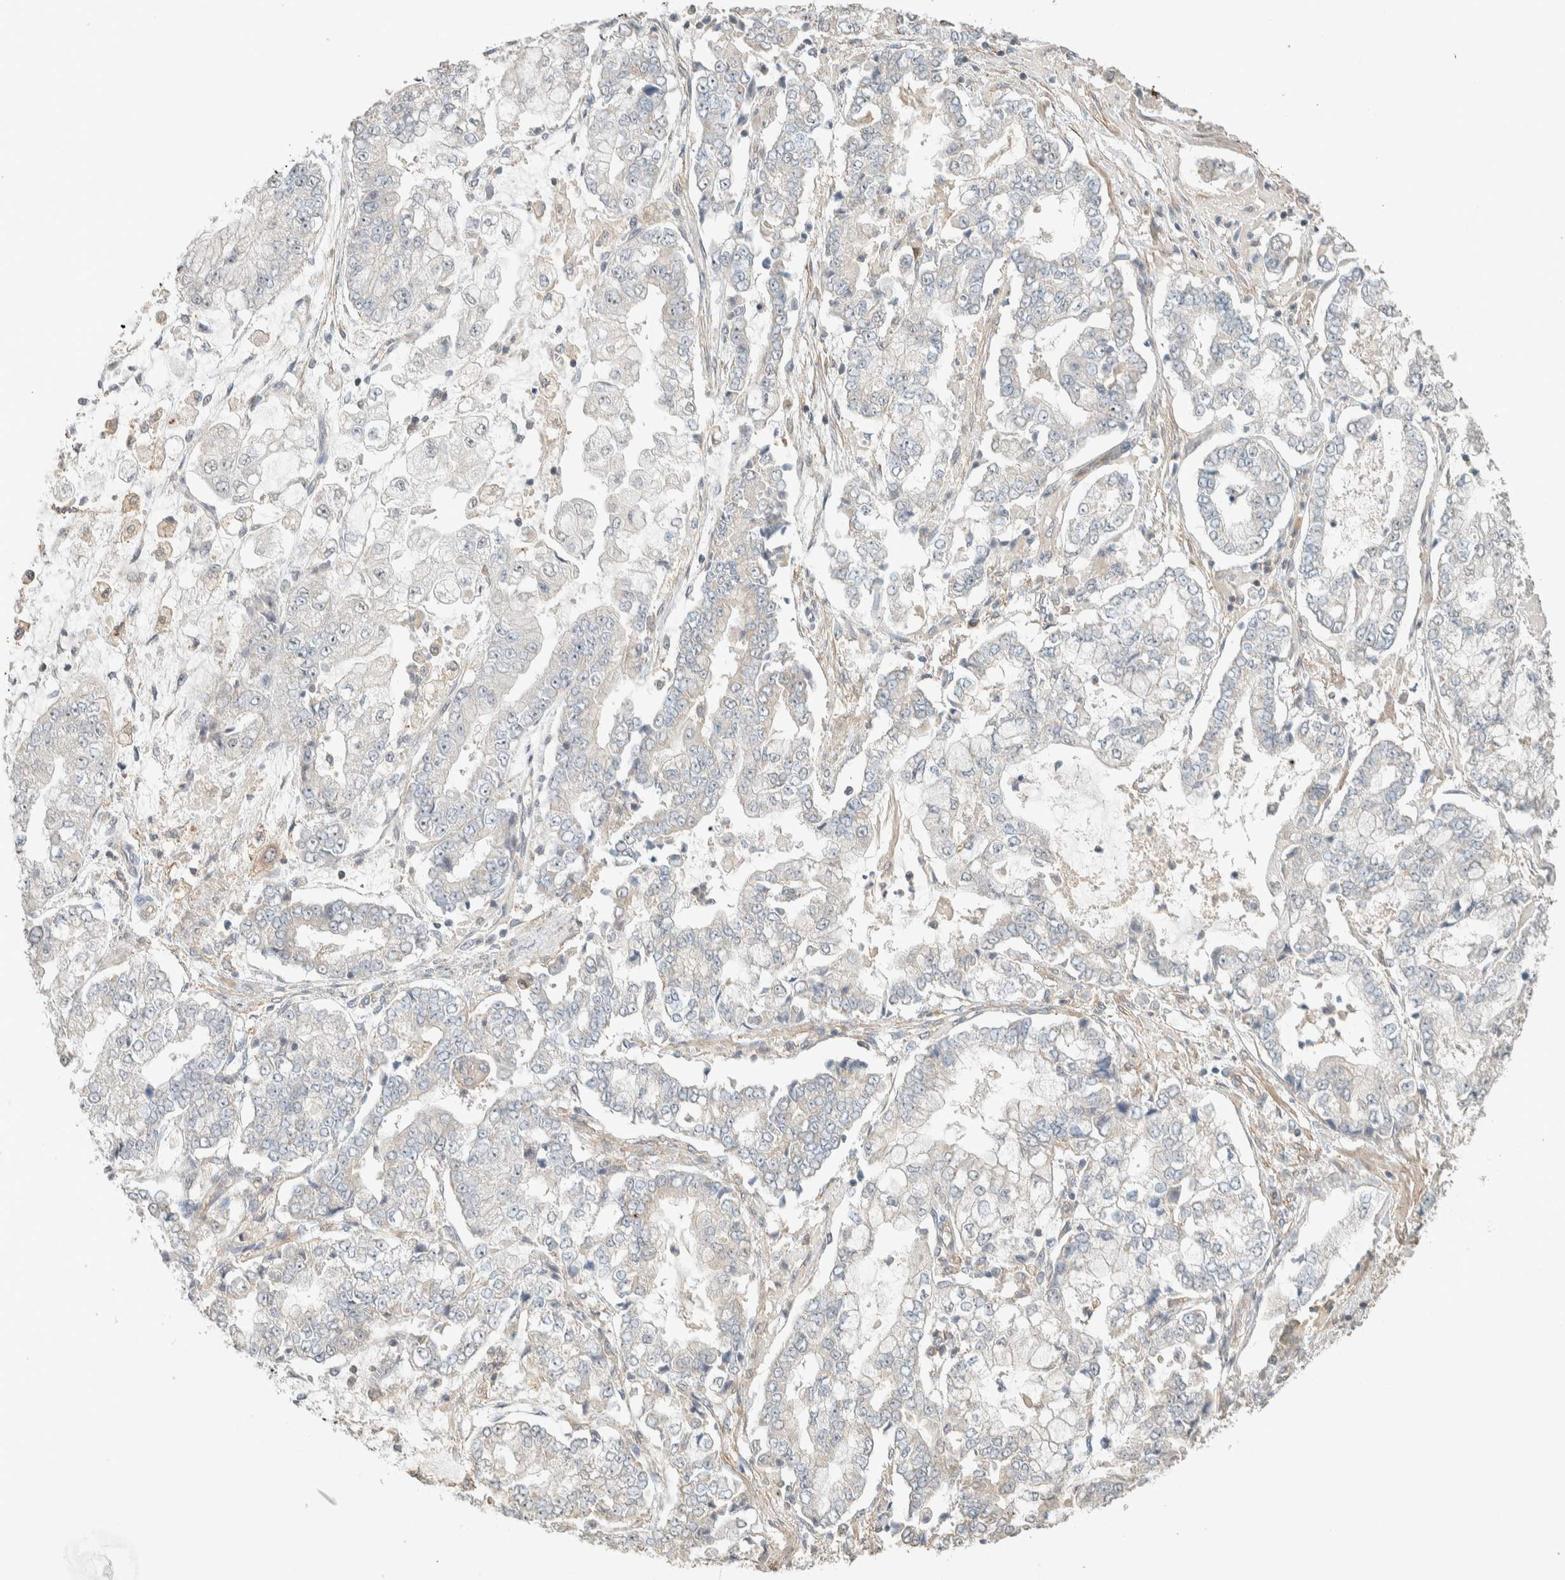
{"staining": {"intensity": "negative", "quantity": "none", "location": "none"}, "tissue": "stomach cancer", "cell_type": "Tumor cells", "image_type": "cancer", "snomed": [{"axis": "morphology", "description": "Adenocarcinoma, NOS"}, {"axis": "topography", "description": "Stomach"}], "caption": "This photomicrograph is of stomach cancer stained with immunohistochemistry to label a protein in brown with the nuclei are counter-stained blue. There is no staining in tumor cells.", "gene": "PDE7B", "patient": {"sex": "male", "age": 76}}